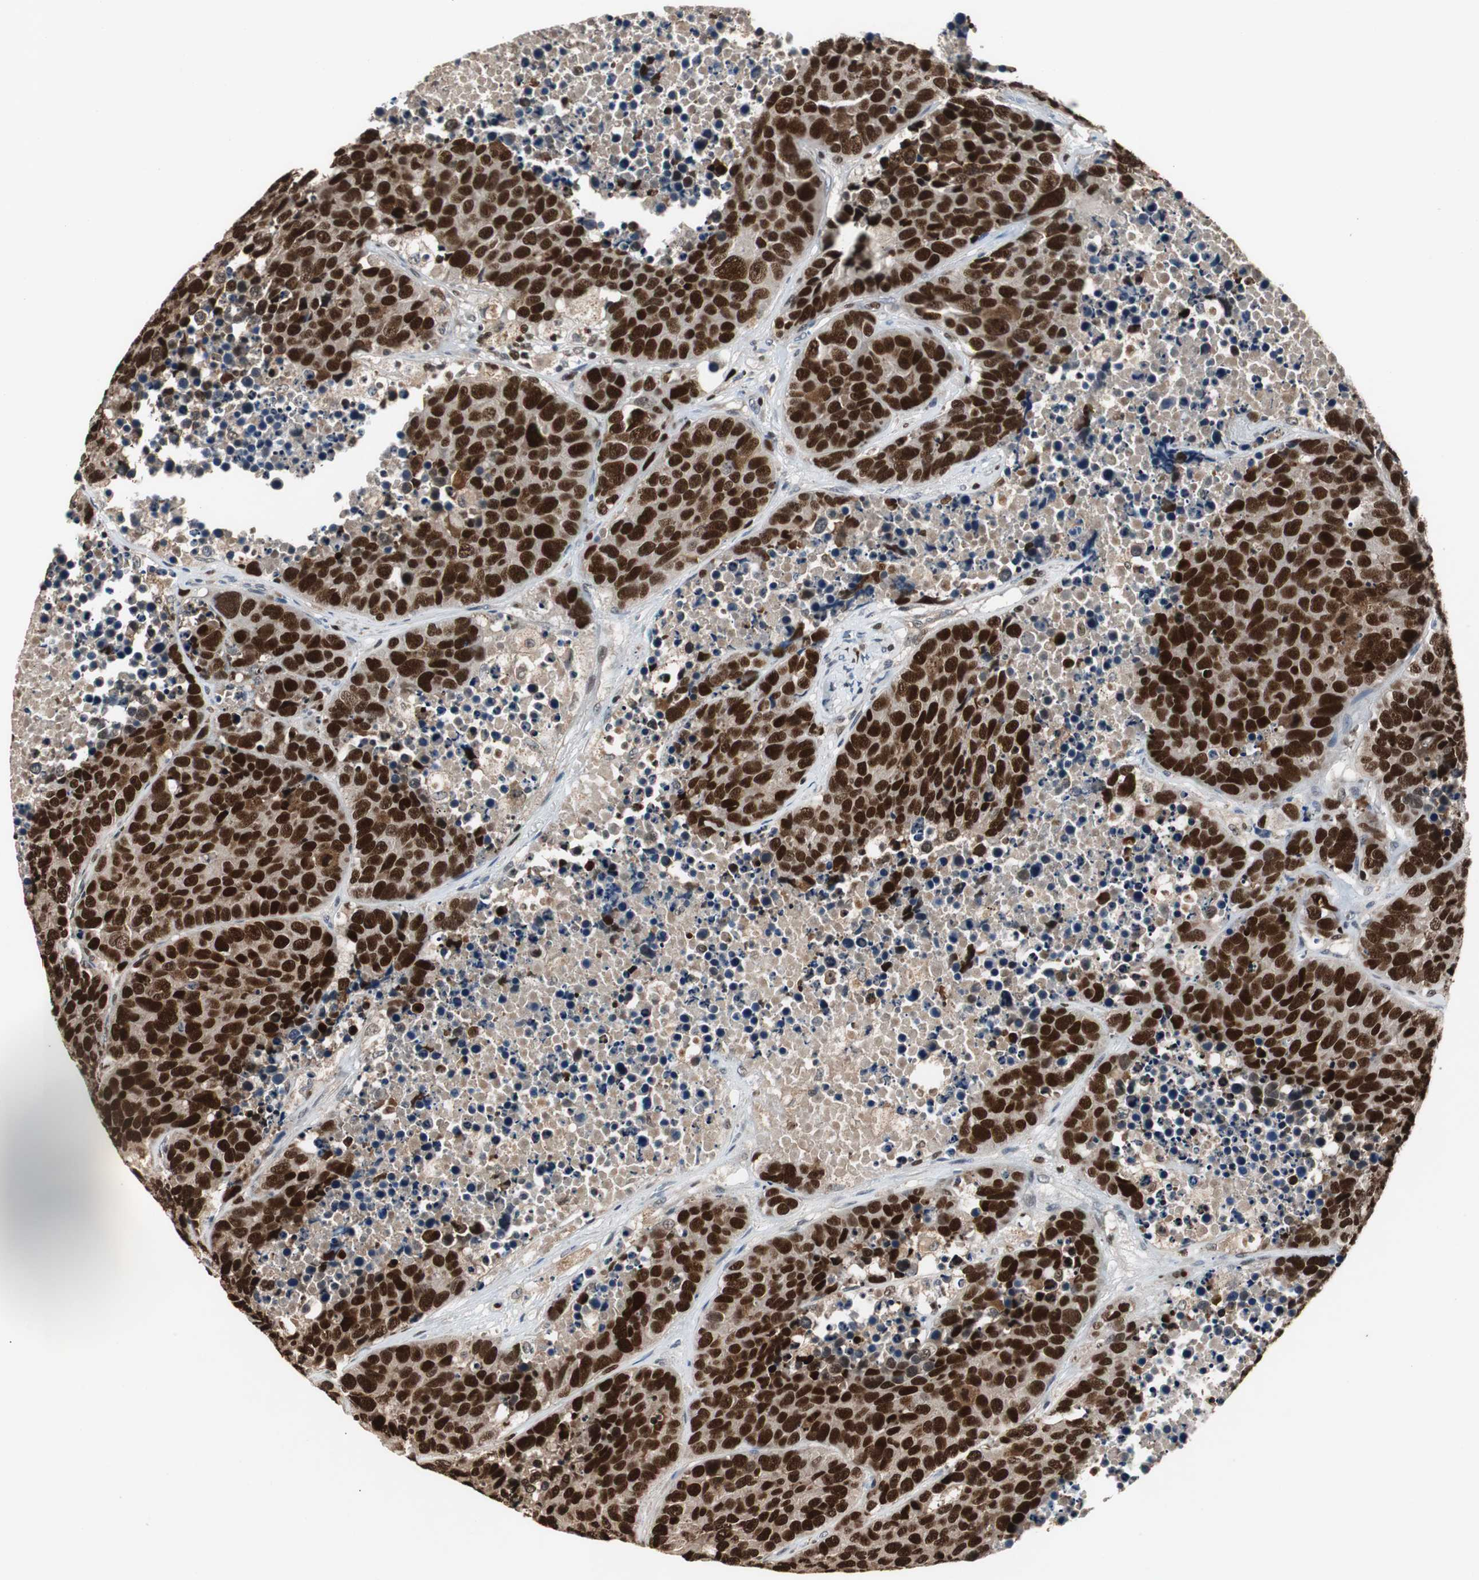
{"staining": {"intensity": "strong", "quantity": ">75%", "location": "nuclear"}, "tissue": "carcinoid", "cell_type": "Tumor cells", "image_type": "cancer", "snomed": [{"axis": "morphology", "description": "Carcinoid, malignant, NOS"}, {"axis": "topography", "description": "Lung"}], "caption": "Carcinoid stained with a protein marker displays strong staining in tumor cells.", "gene": "FEN1", "patient": {"sex": "male", "age": 60}}